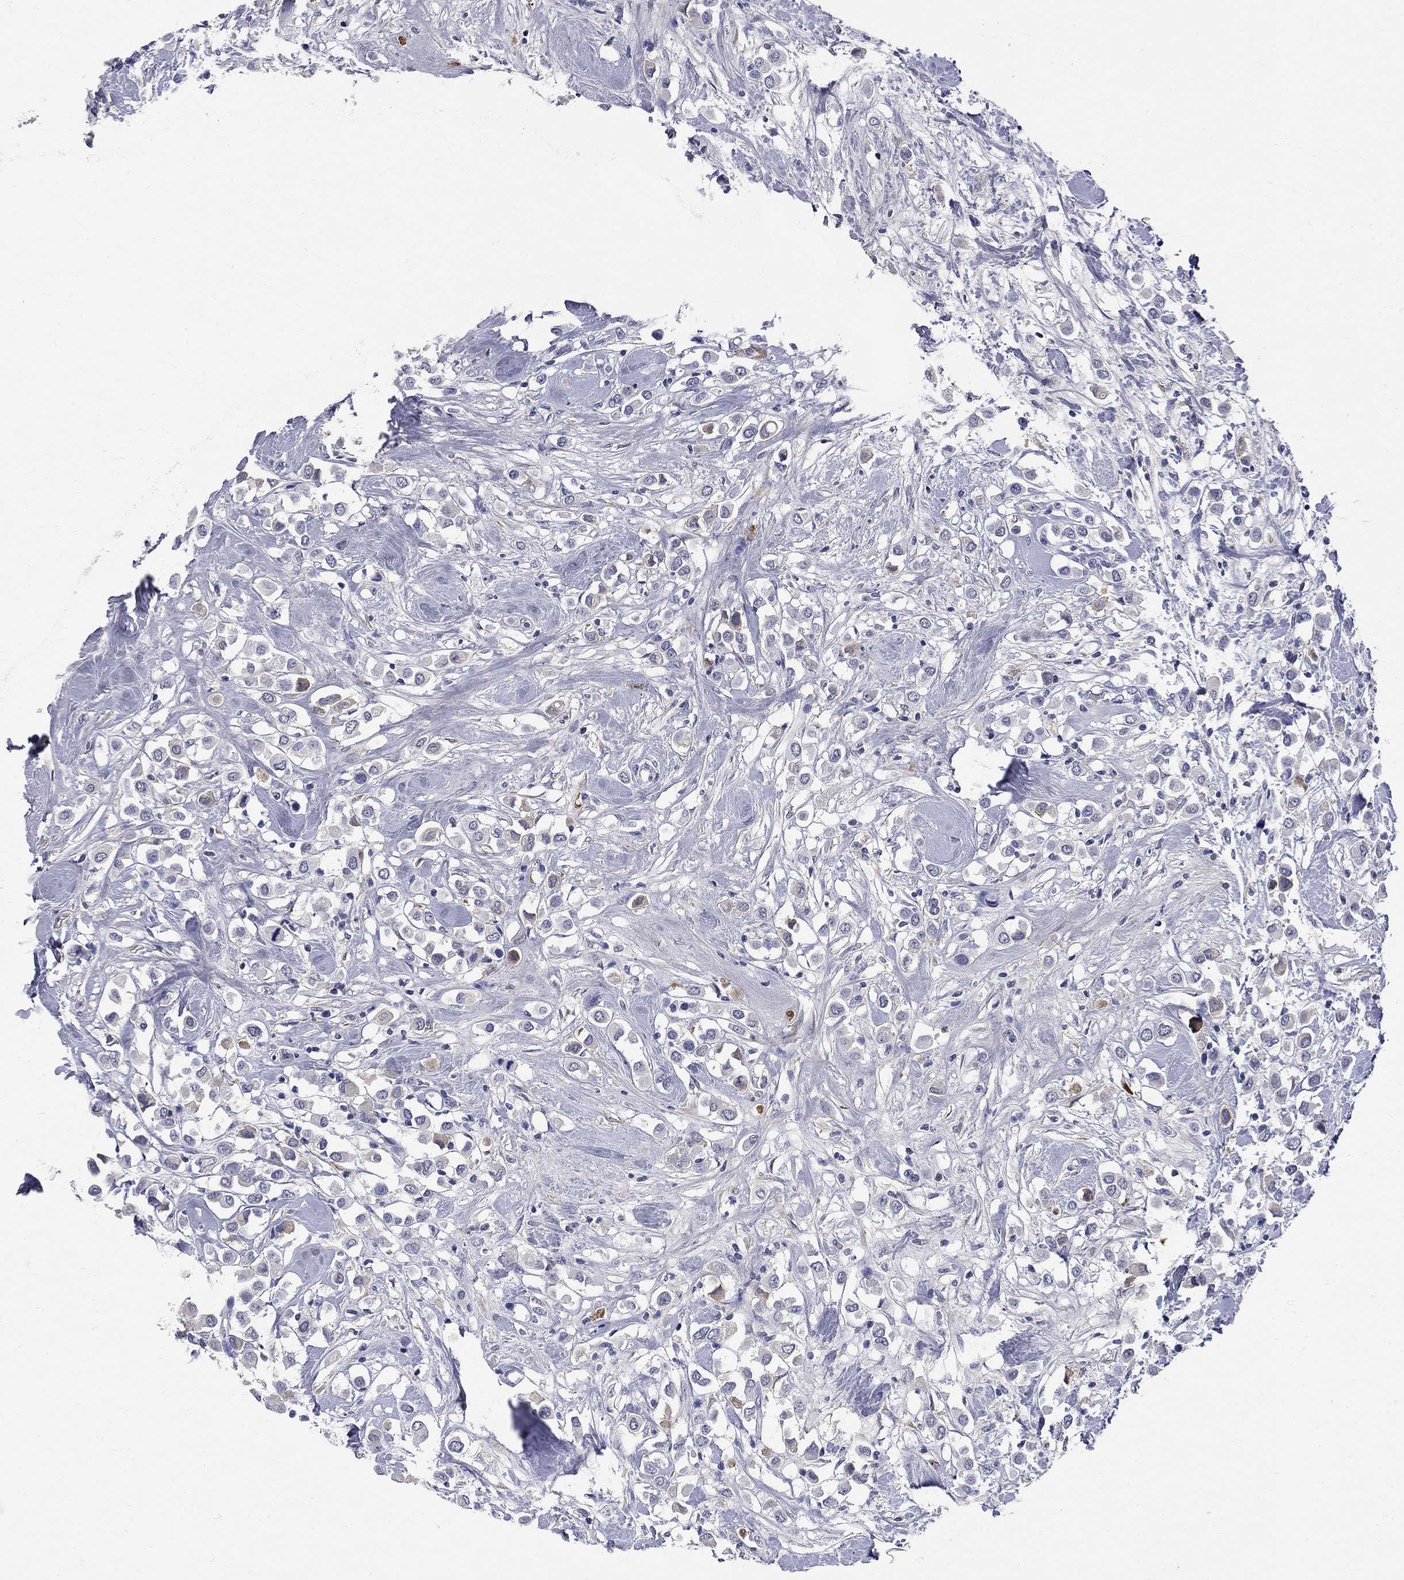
{"staining": {"intensity": "weak", "quantity": "<25%", "location": "cytoplasmic/membranous"}, "tissue": "breast cancer", "cell_type": "Tumor cells", "image_type": "cancer", "snomed": [{"axis": "morphology", "description": "Duct carcinoma"}, {"axis": "topography", "description": "Breast"}], "caption": "High magnification brightfield microscopy of breast cancer stained with DAB (brown) and counterstained with hematoxylin (blue): tumor cells show no significant positivity.", "gene": "FAM221B", "patient": {"sex": "female", "age": 61}}